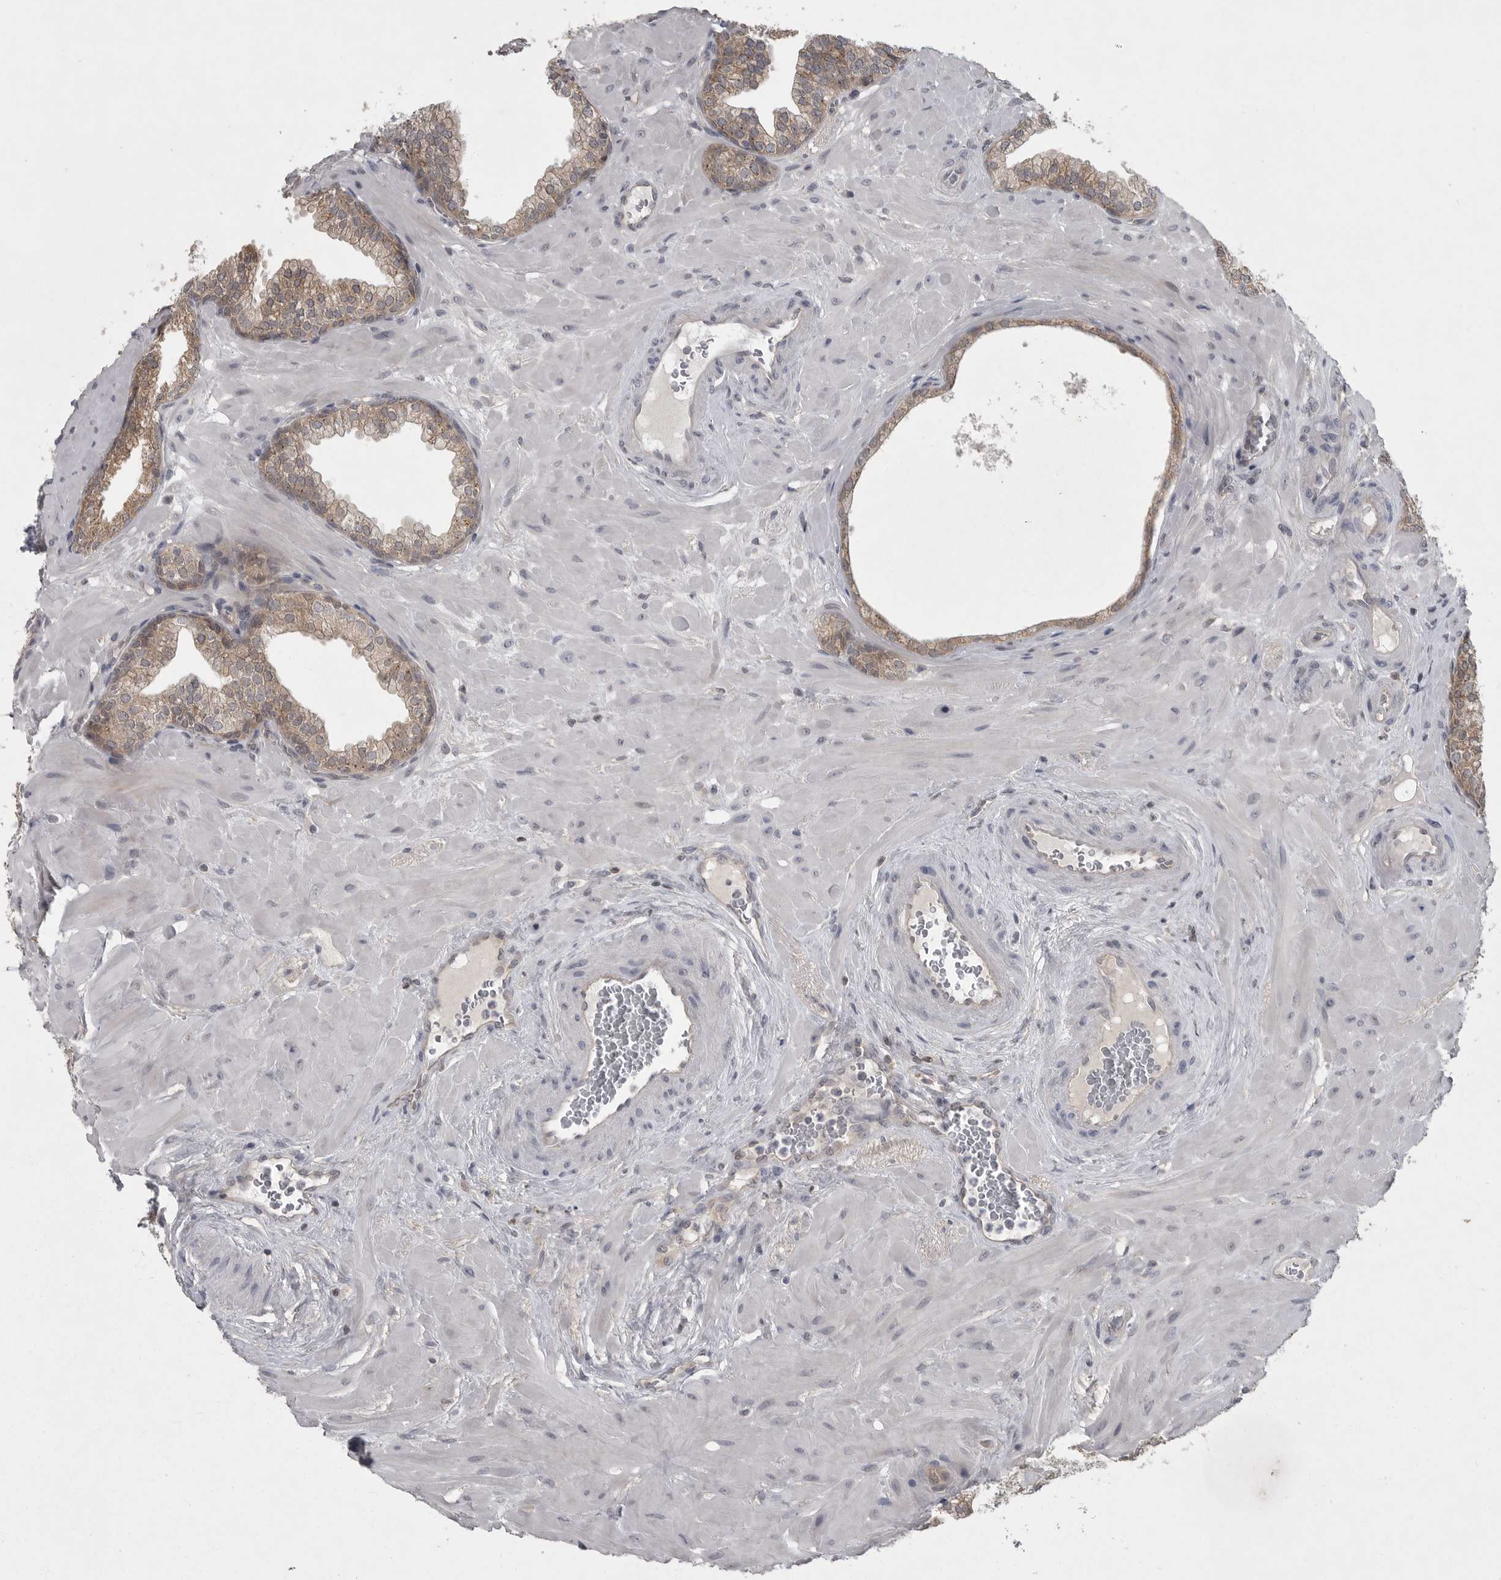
{"staining": {"intensity": "weak", "quantity": ">75%", "location": "cytoplasmic/membranous"}, "tissue": "prostate", "cell_type": "Glandular cells", "image_type": "normal", "snomed": [{"axis": "morphology", "description": "Normal tissue, NOS"}, {"axis": "morphology", "description": "Urothelial carcinoma, Low grade"}, {"axis": "topography", "description": "Urinary bladder"}, {"axis": "topography", "description": "Prostate"}], "caption": "Immunohistochemistry photomicrograph of normal human prostate stained for a protein (brown), which demonstrates low levels of weak cytoplasmic/membranous expression in approximately >75% of glandular cells.", "gene": "PHF13", "patient": {"sex": "male", "age": 60}}